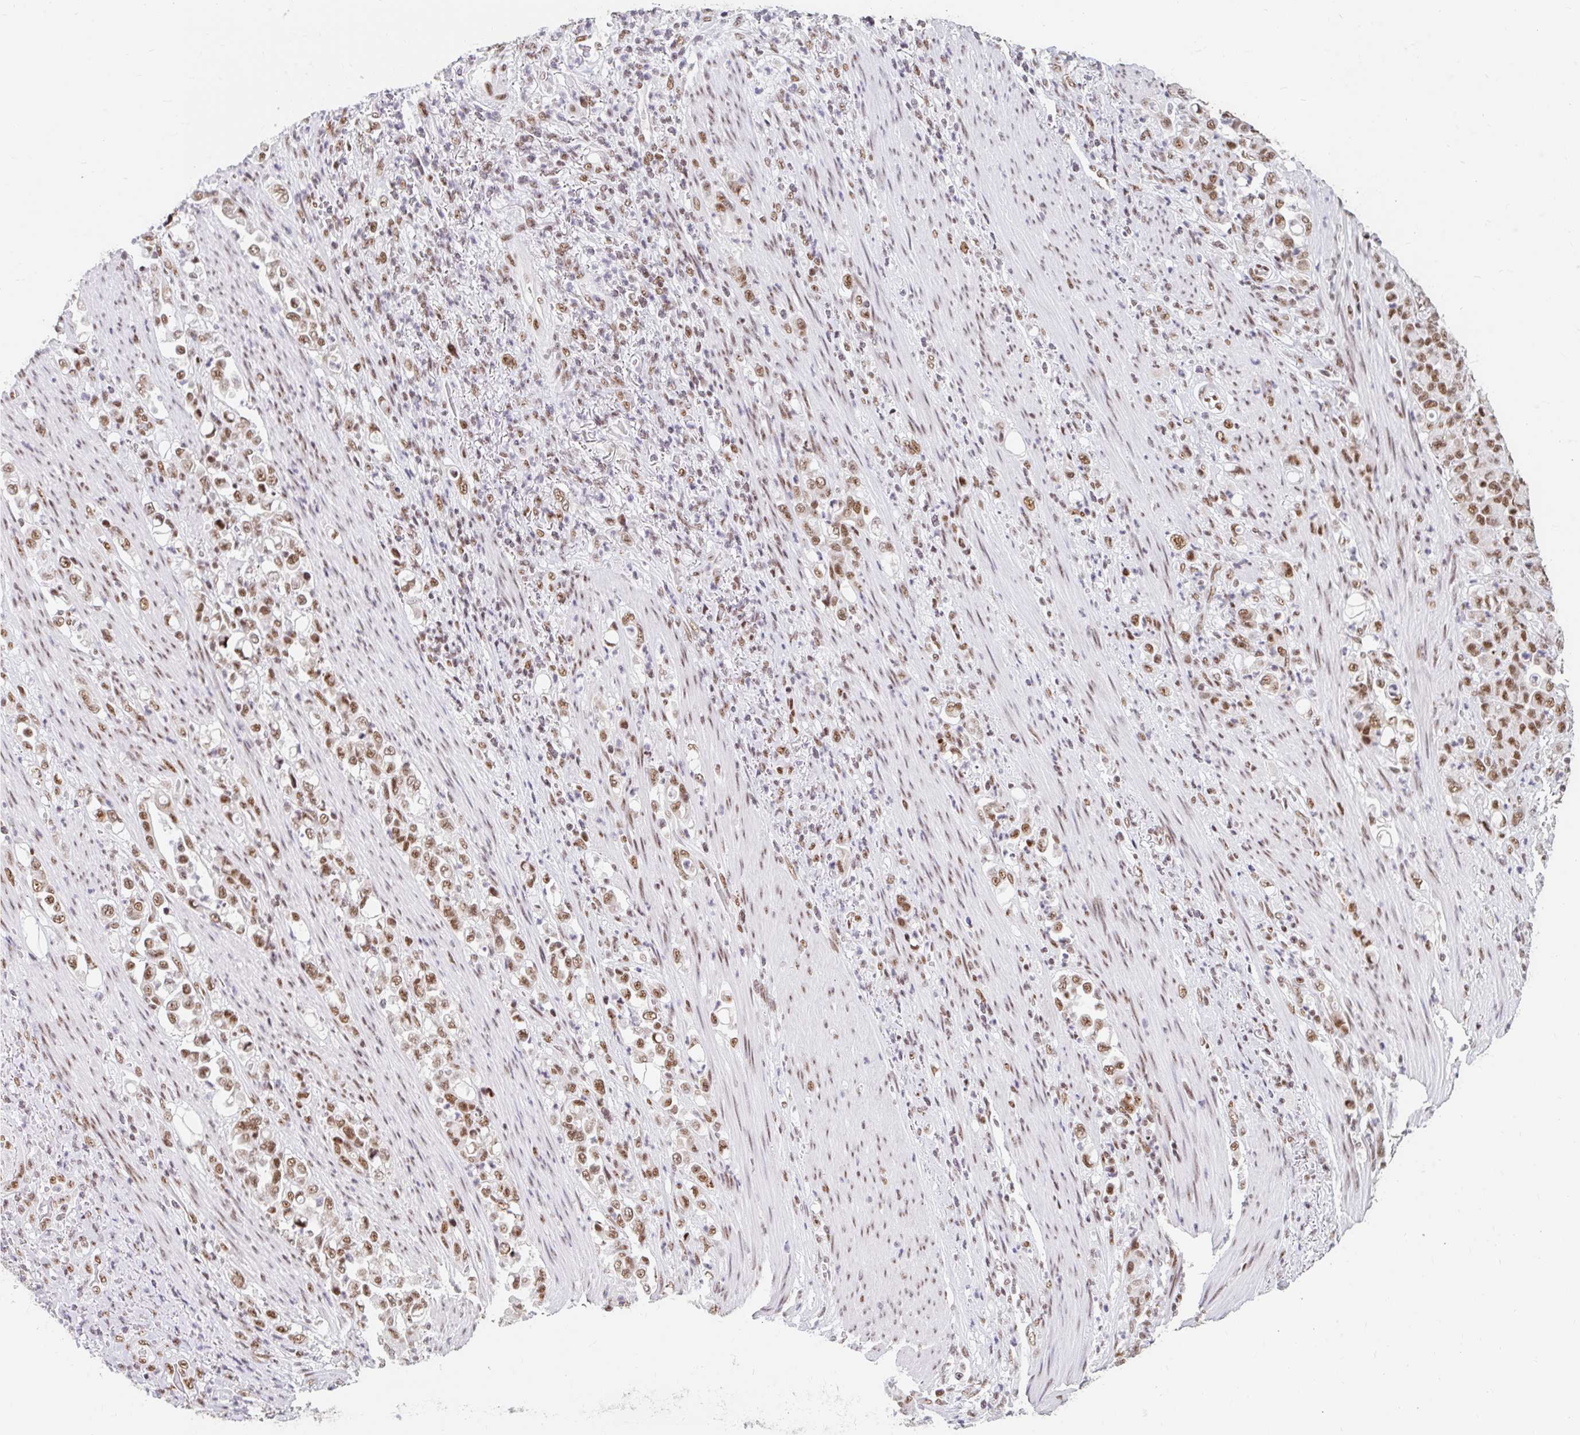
{"staining": {"intensity": "moderate", "quantity": ">75%", "location": "nuclear"}, "tissue": "stomach cancer", "cell_type": "Tumor cells", "image_type": "cancer", "snomed": [{"axis": "morphology", "description": "Normal tissue, NOS"}, {"axis": "morphology", "description": "Adenocarcinoma, NOS"}, {"axis": "topography", "description": "Stomach"}], "caption": "A medium amount of moderate nuclear expression is appreciated in about >75% of tumor cells in stomach adenocarcinoma tissue. (Stains: DAB in brown, nuclei in blue, Microscopy: brightfield microscopy at high magnification).", "gene": "SRSF10", "patient": {"sex": "female", "age": 79}}